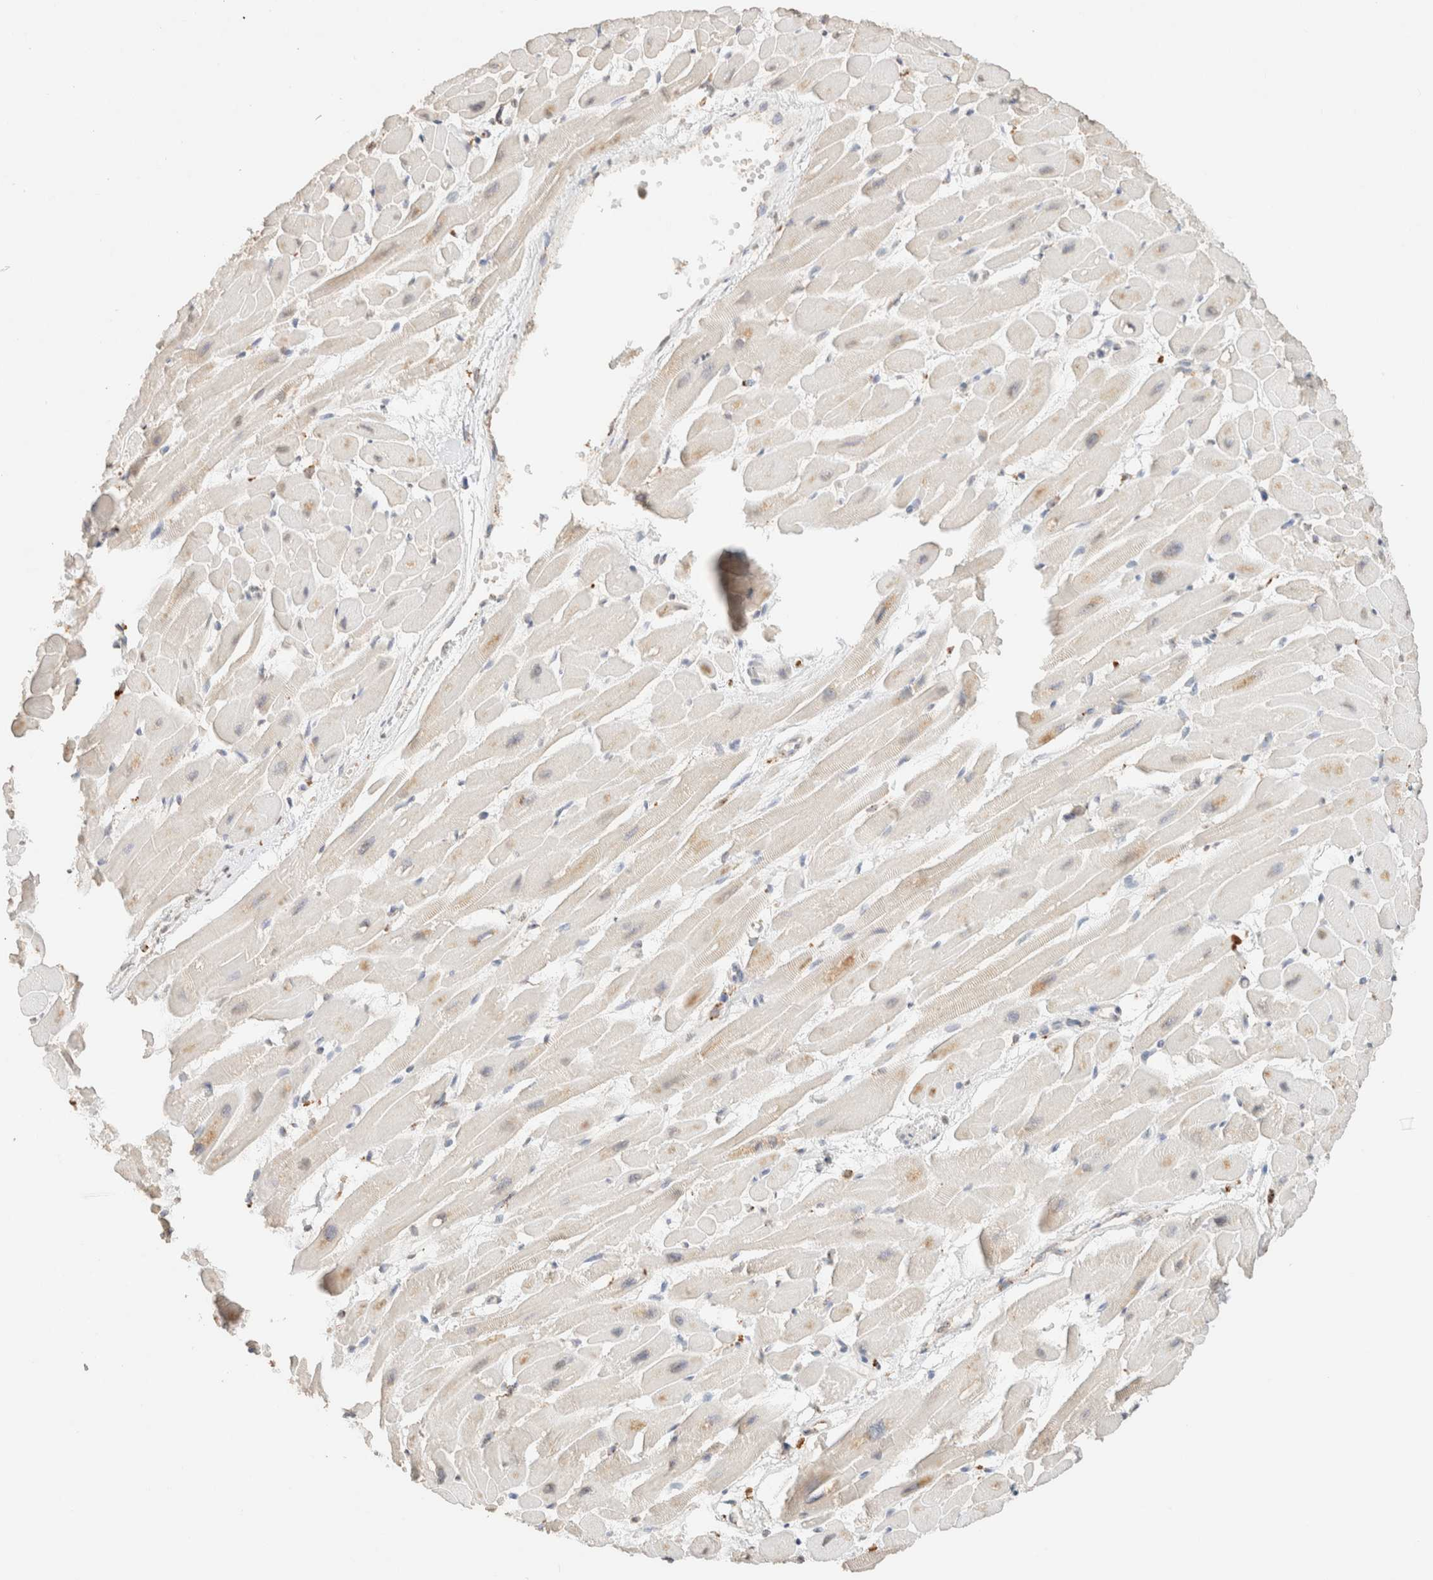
{"staining": {"intensity": "negative", "quantity": "none", "location": "none"}, "tissue": "heart muscle", "cell_type": "Cardiomyocytes", "image_type": "normal", "snomed": [{"axis": "morphology", "description": "Normal tissue, NOS"}, {"axis": "topography", "description": "Heart"}], "caption": "High power microscopy histopathology image of an IHC image of normal heart muscle, revealing no significant expression in cardiomyocytes.", "gene": "CTSC", "patient": {"sex": "female", "age": 54}}